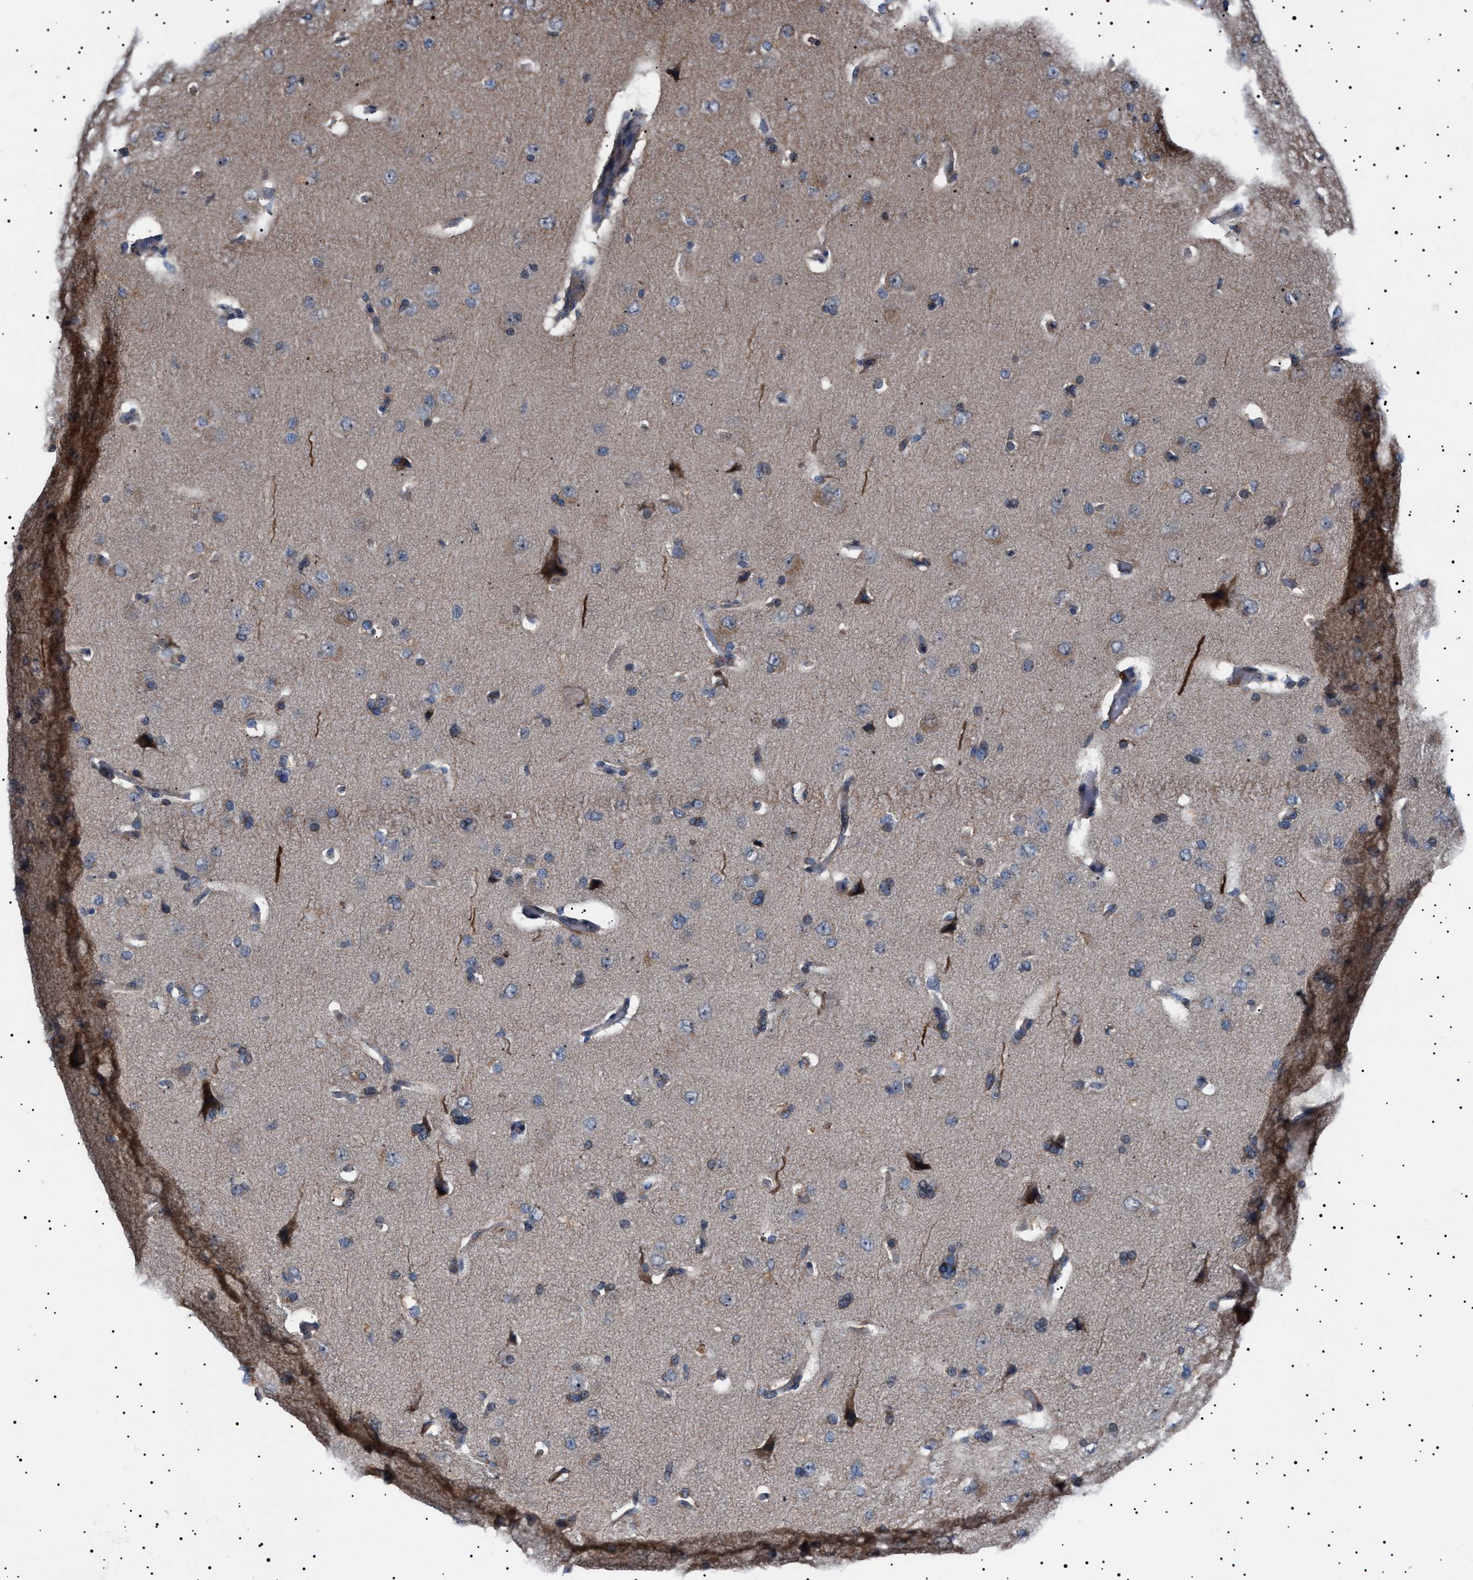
{"staining": {"intensity": "negative", "quantity": "none", "location": "none"}, "tissue": "cerebral cortex", "cell_type": "Endothelial cells", "image_type": "normal", "snomed": [{"axis": "morphology", "description": "Normal tissue, NOS"}, {"axis": "topography", "description": "Cerebral cortex"}], "caption": "Endothelial cells are negative for brown protein staining in normal cerebral cortex. (Immunohistochemistry, brightfield microscopy, high magnification).", "gene": "PTRH1", "patient": {"sex": "male", "age": 62}}